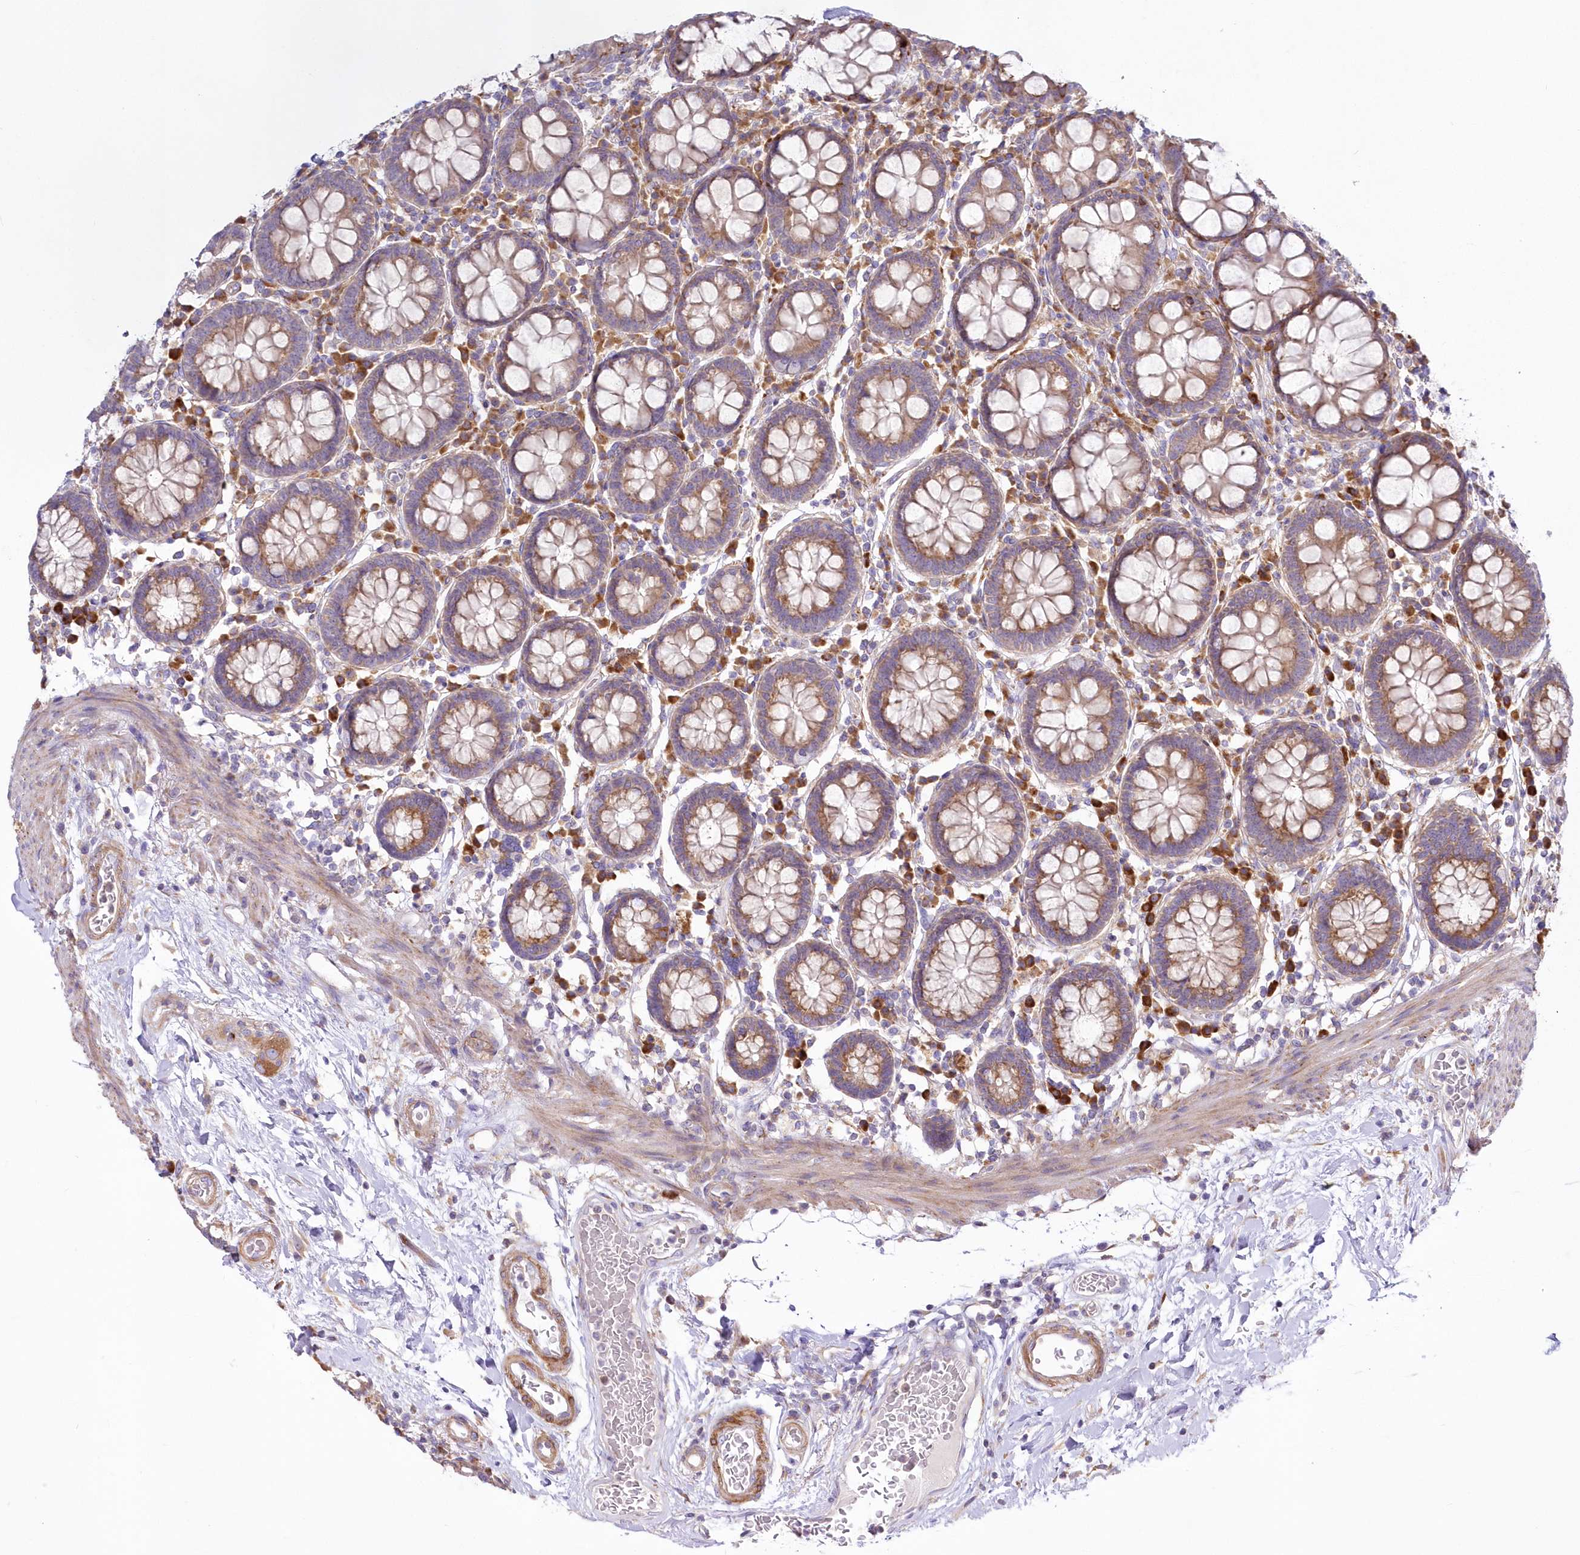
{"staining": {"intensity": "negative", "quantity": "none", "location": "none"}, "tissue": "colon", "cell_type": "Endothelial cells", "image_type": "normal", "snomed": [{"axis": "morphology", "description": "Normal tissue, NOS"}, {"axis": "topography", "description": "Colon"}], "caption": "IHC of unremarkable human colon reveals no expression in endothelial cells. Nuclei are stained in blue.", "gene": "ARFGEF3", "patient": {"sex": "female", "age": 79}}